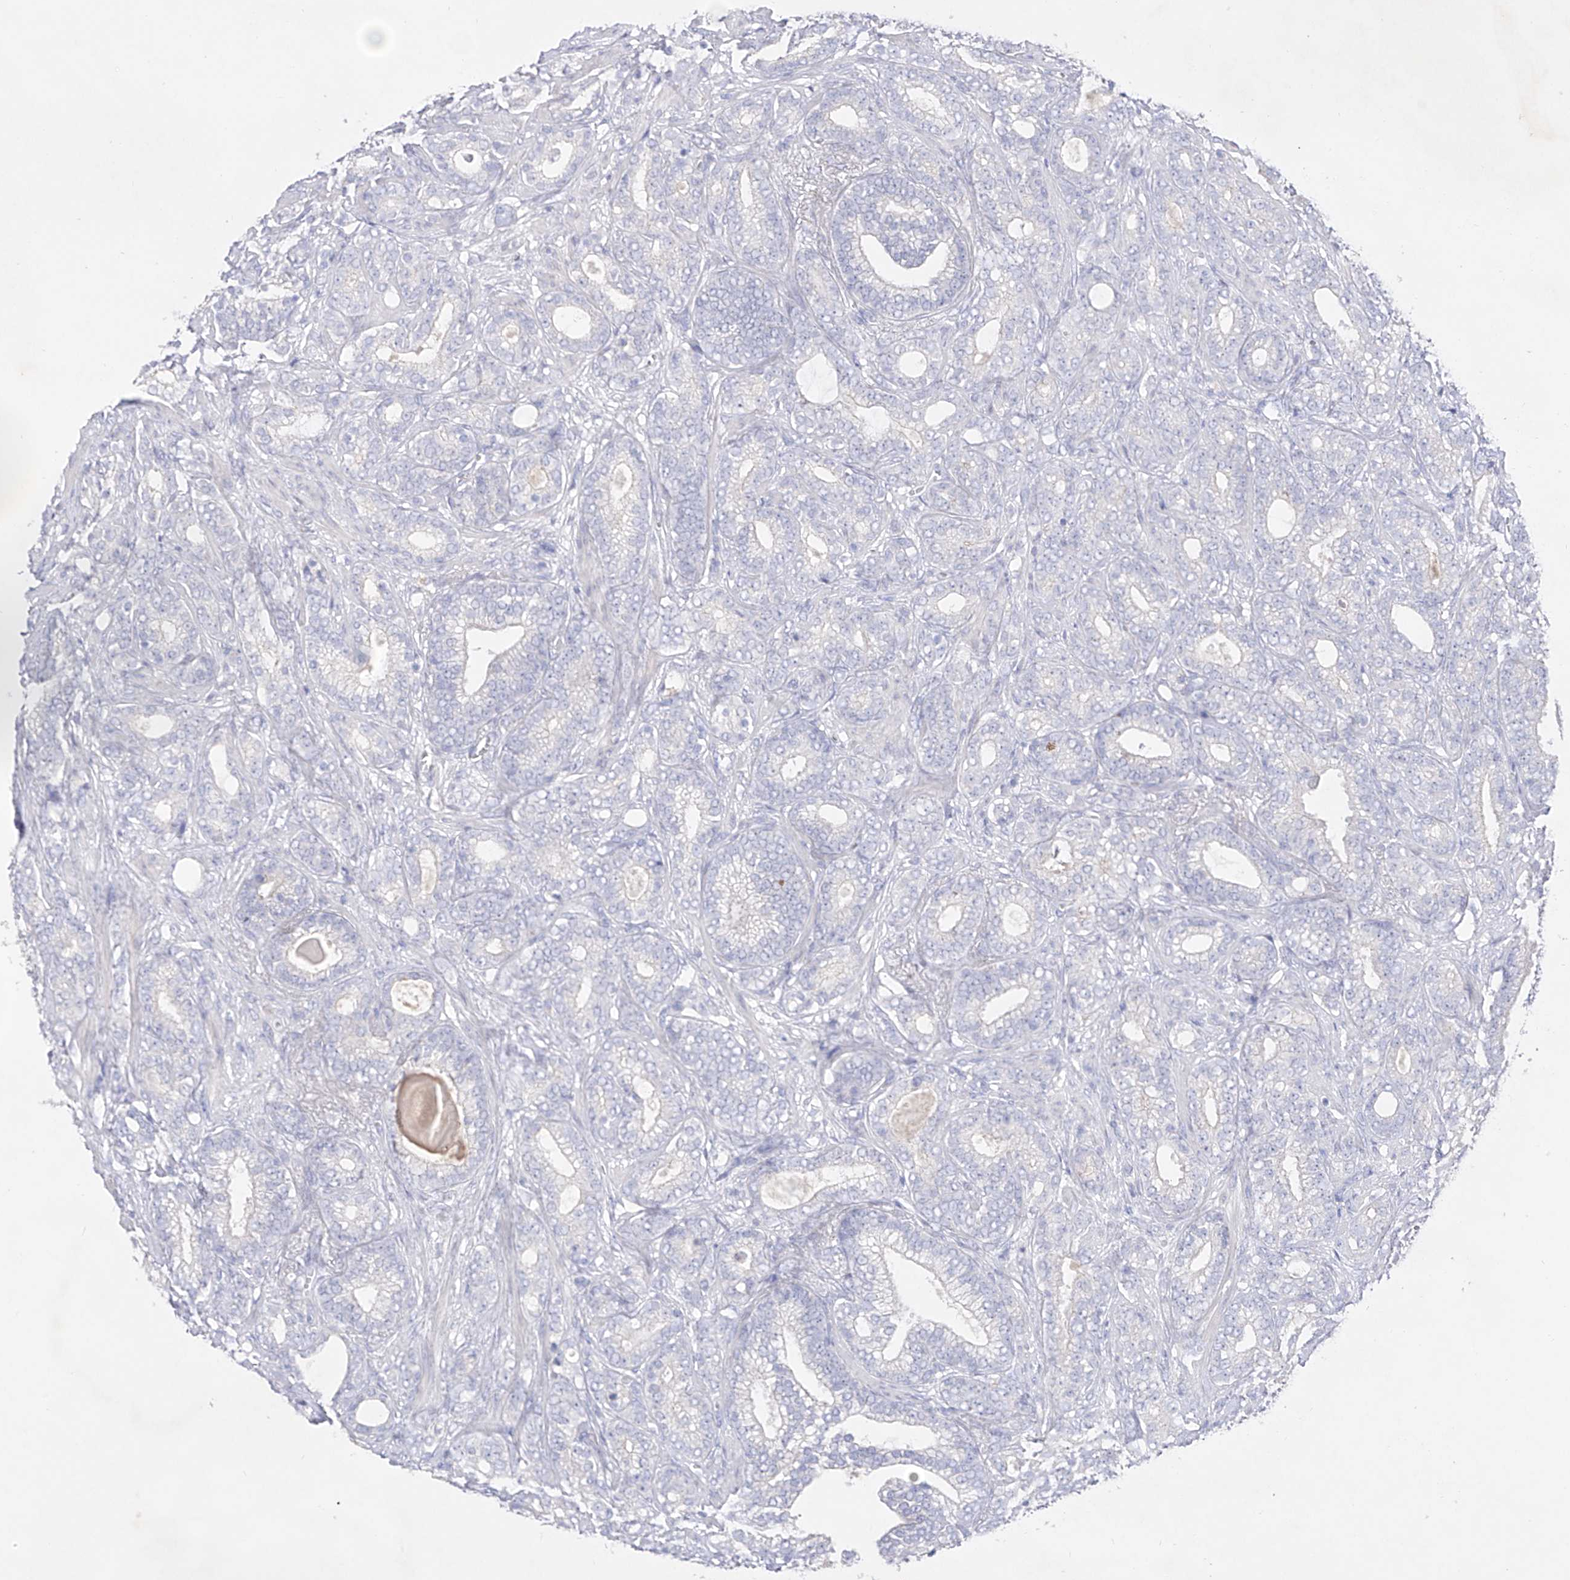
{"staining": {"intensity": "negative", "quantity": "none", "location": "none"}, "tissue": "prostate cancer", "cell_type": "Tumor cells", "image_type": "cancer", "snomed": [{"axis": "morphology", "description": "Adenocarcinoma, High grade"}, {"axis": "topography", "description": "Prostate and seminal vesicle, NOS"}], "caption": "Prostate cancer (high-grade adenocarcinoma) was stained to show a protein in brown. There is no significant expression in tumor cells.", "gene": "TM7SF2", "patient": {"sex": "male", "age": 67}}